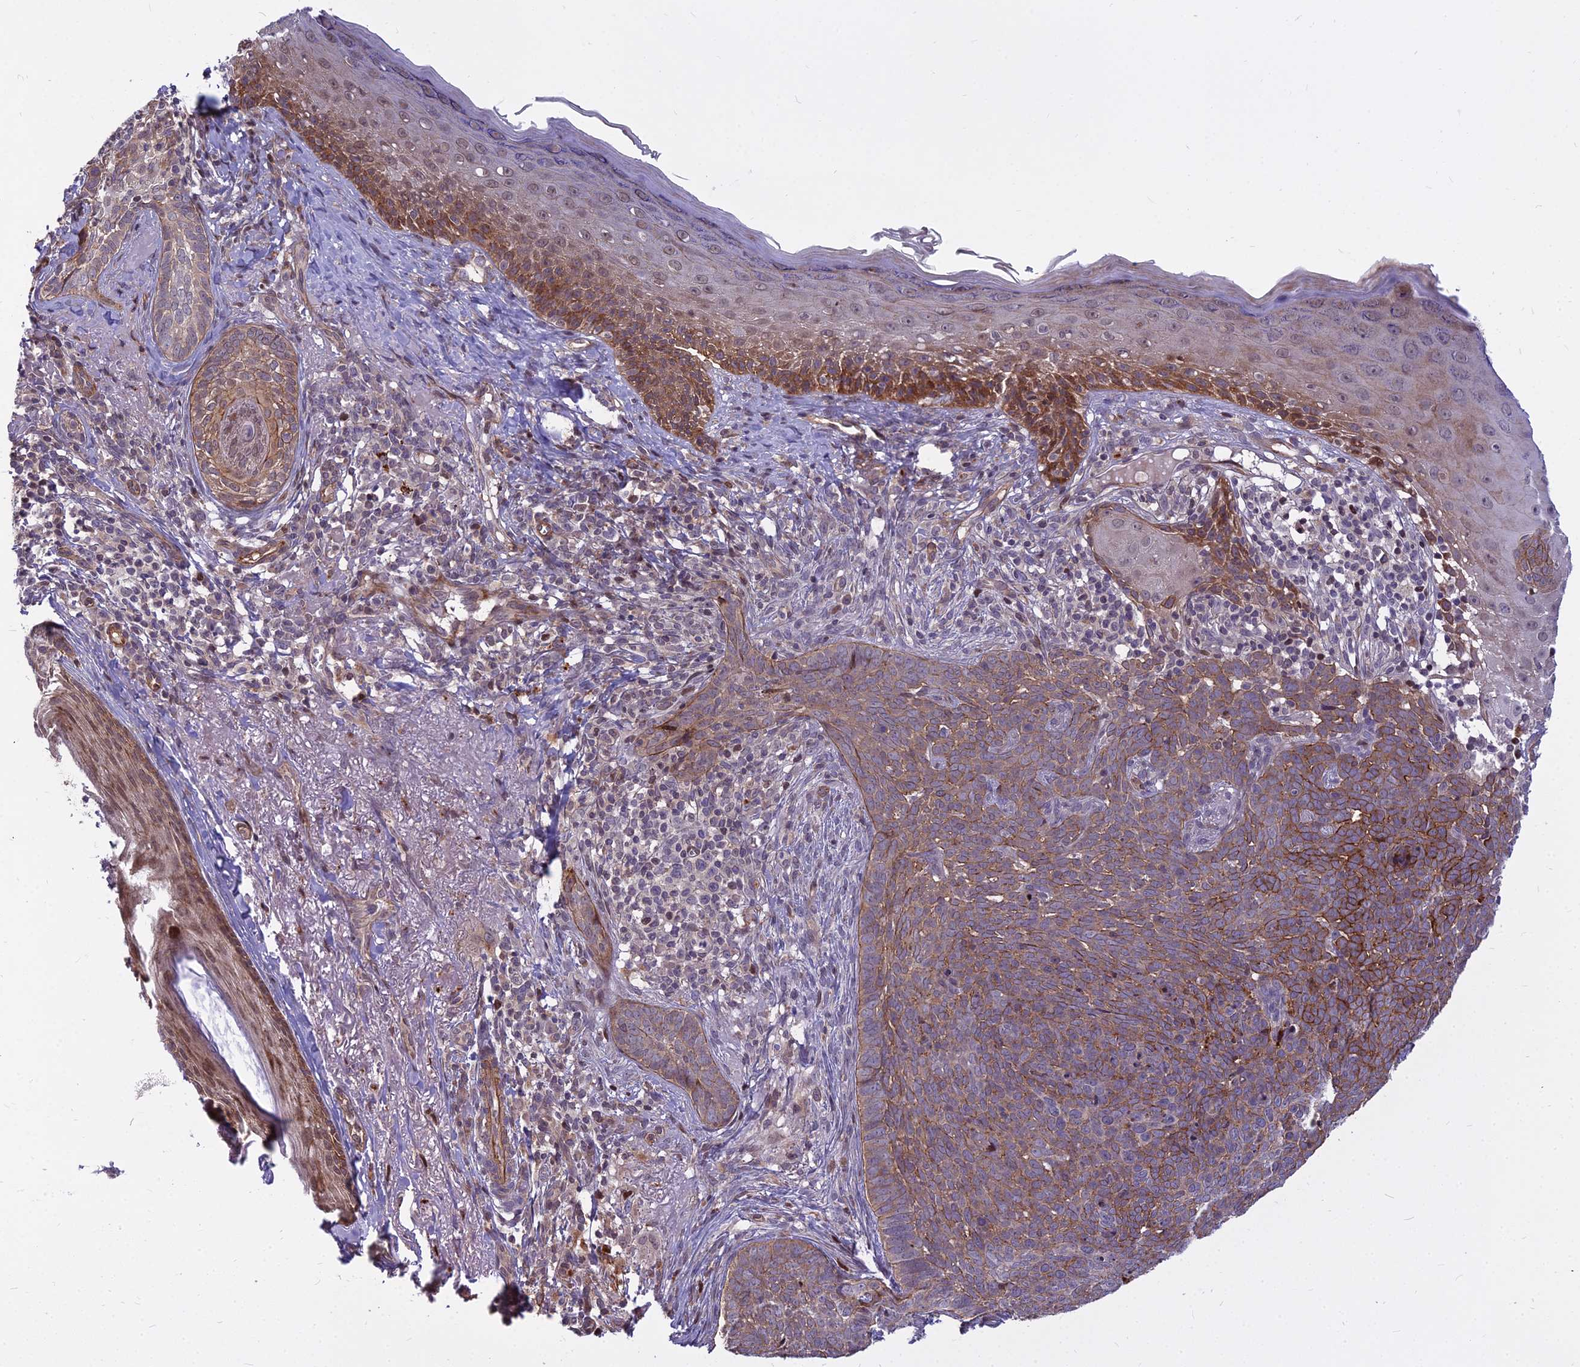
{"staining": {"intensity": "moderate", "quantity": ">75%", "location": "cytoplasmic/membranous"}, "tissue": "skin cancer", "cell_type": "Tumor cells", "image_type": "cancer", "snomed": [{"axis": "morphology", "description": "Basal cell carcinoma"}, {"axis": "topography", "description": "Skin"}], "caption": "A high-resolution micrograph shows IHC staining of basal cell carcinoma (skin), which shows moderate cytoplasmic/membranous staining in approximately >75% of tumor cells.", "gene": "GLYATL3", "patient": {"sex": "female", "age": 76}}